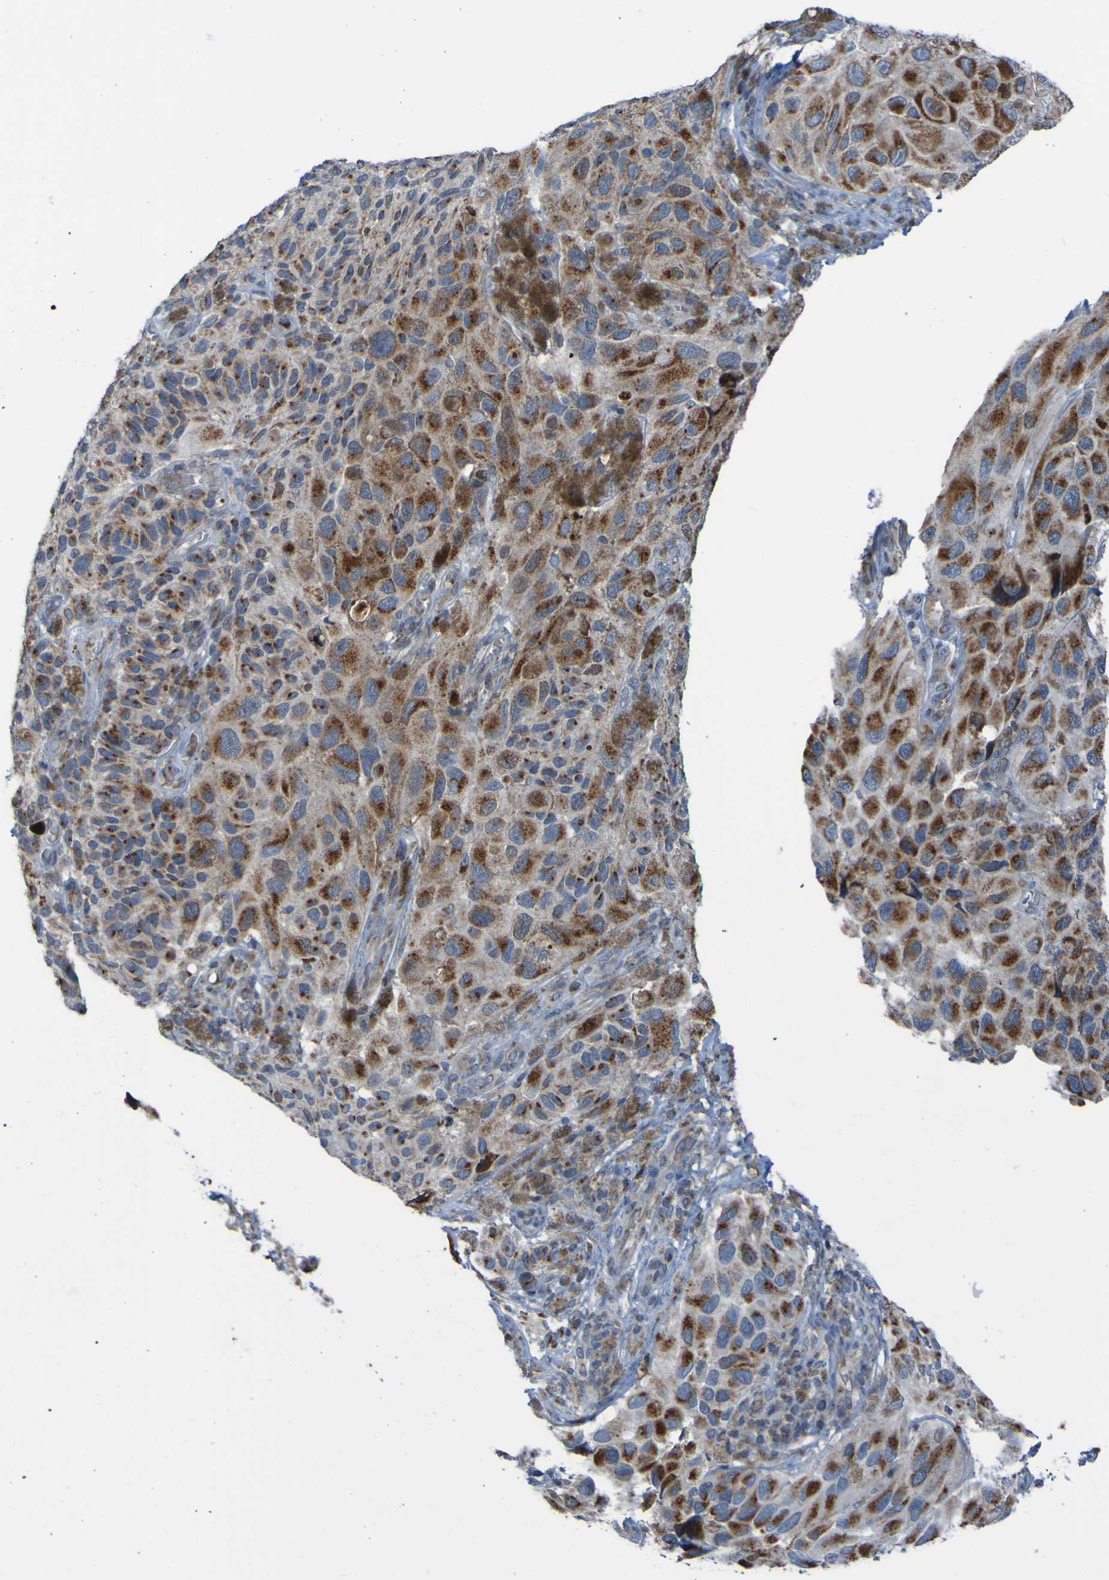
{"staining": {"intensity": "moderate", "quantity": ">75%", "location": "cytoplasmic/membranous"}, "tissue": "melanoma", "cell_type": "Tumor cells", "image_type": "cancer", "snomed": [{"axis": "morphology", "description": "Malignant melanoma, NOS"}, {"axis": "topography", "description": "Skin"}], "caption": "Malignant melanoma stained with IHC displays moderate cytoplasmic/membranous staining in approximately >75% of tumor cells.", "gene": "UNG", "patient": {"sex": "female", "age": 73}}